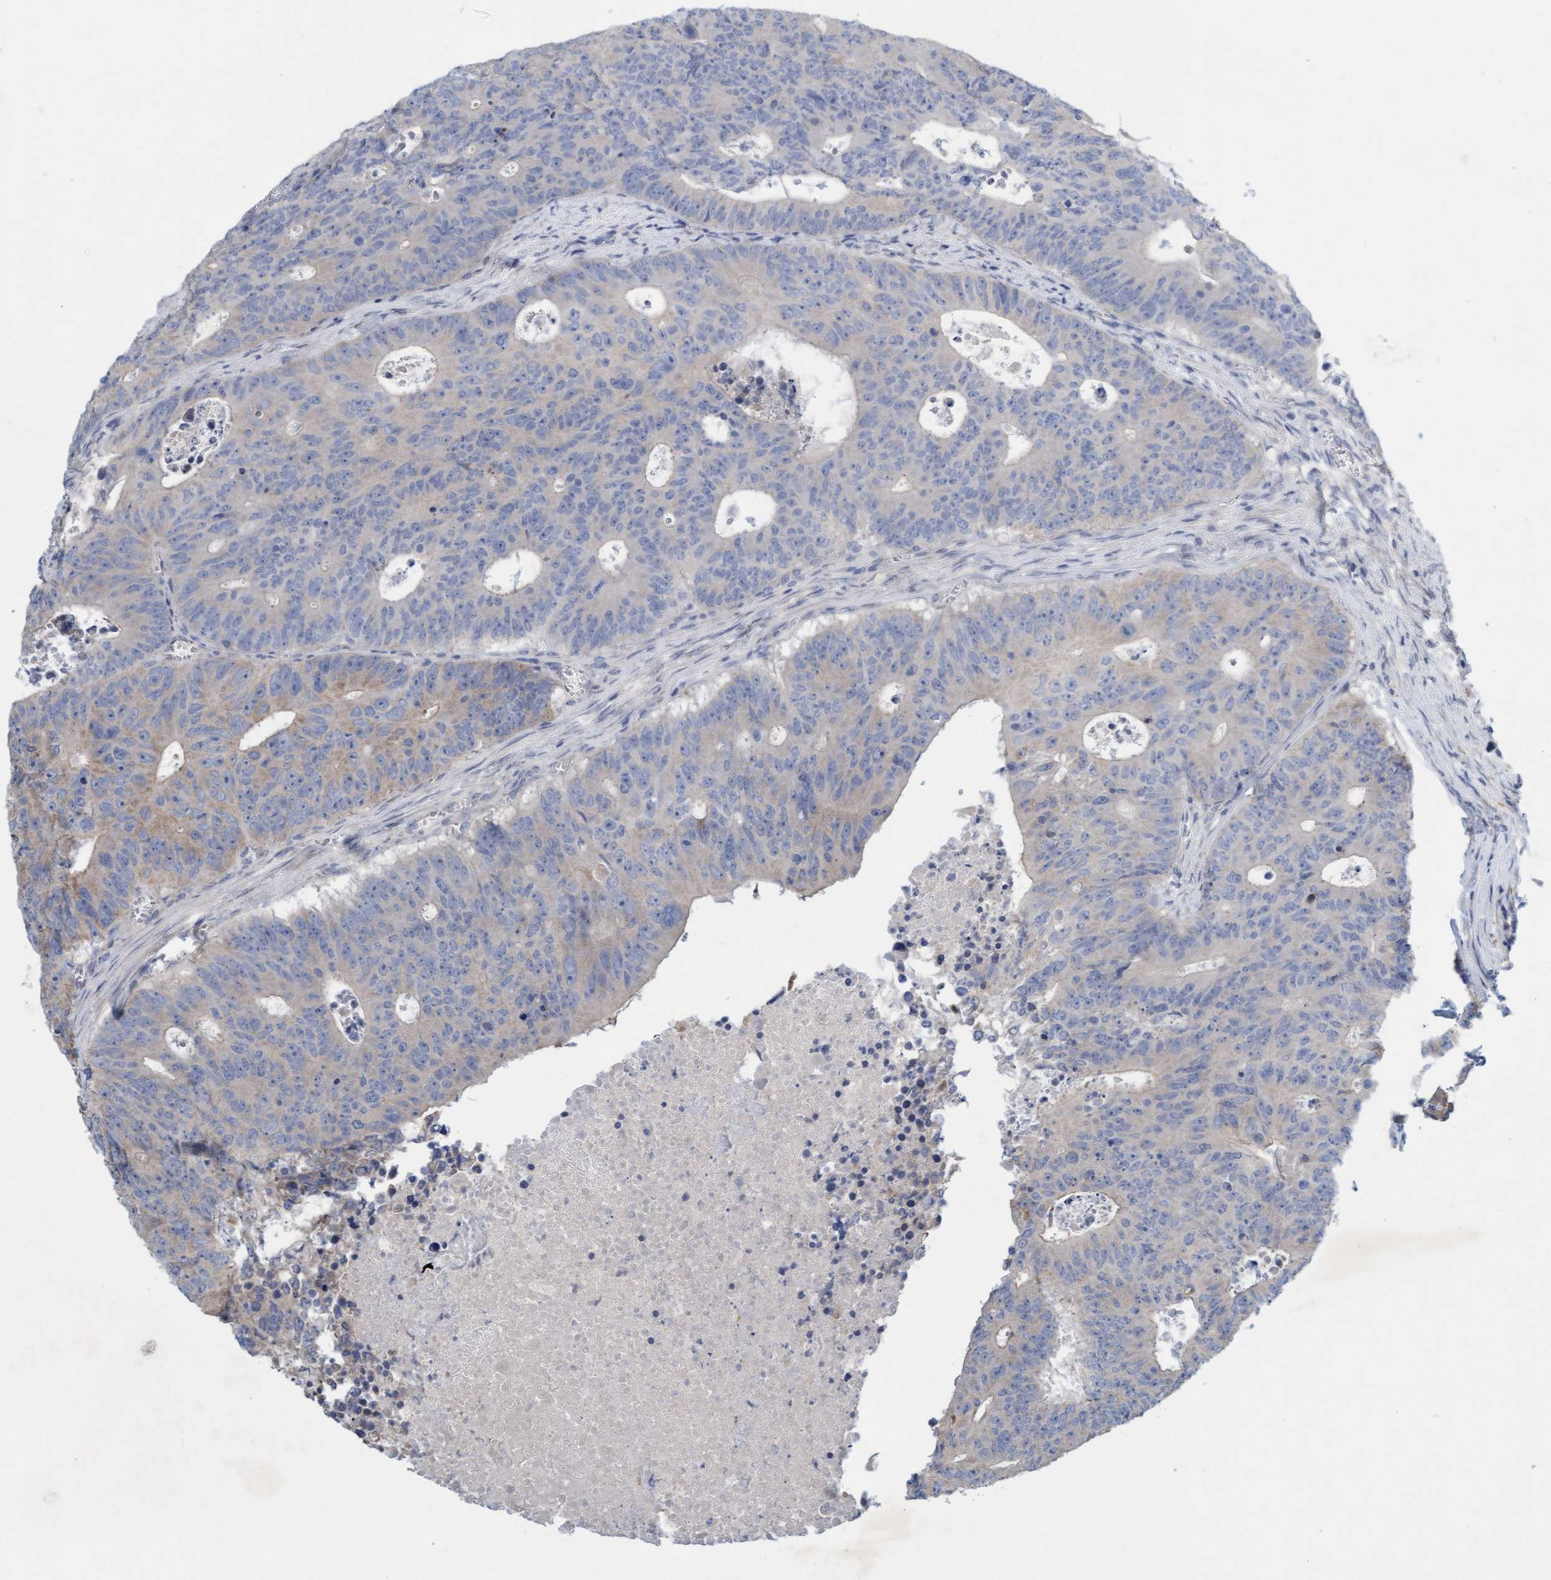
{"staining": {"intensity": "weak", "quantity": "<25%", "location": "cytoplasmic/membranous"}, "tissue": "colorectal cancer", "cell_type": "Tumor cells", "image_type": "cancer", "snomed": [{"axis": "morphology", "description": "Adenocarcinoma, NOS"}, {"axis": "topography", "description": "Colon"}], "caption": "Immunohistochemistry (IHC) photomicrograph of neoplastic tissue: human adenocarcinoma (colorectal) stained with DAB (3,3'-diaminobenzidine) demonstrates no significant protein staining in tumor cells.", "gene": "DDHD2", "patient": {"sex": "male", "age": 87}}